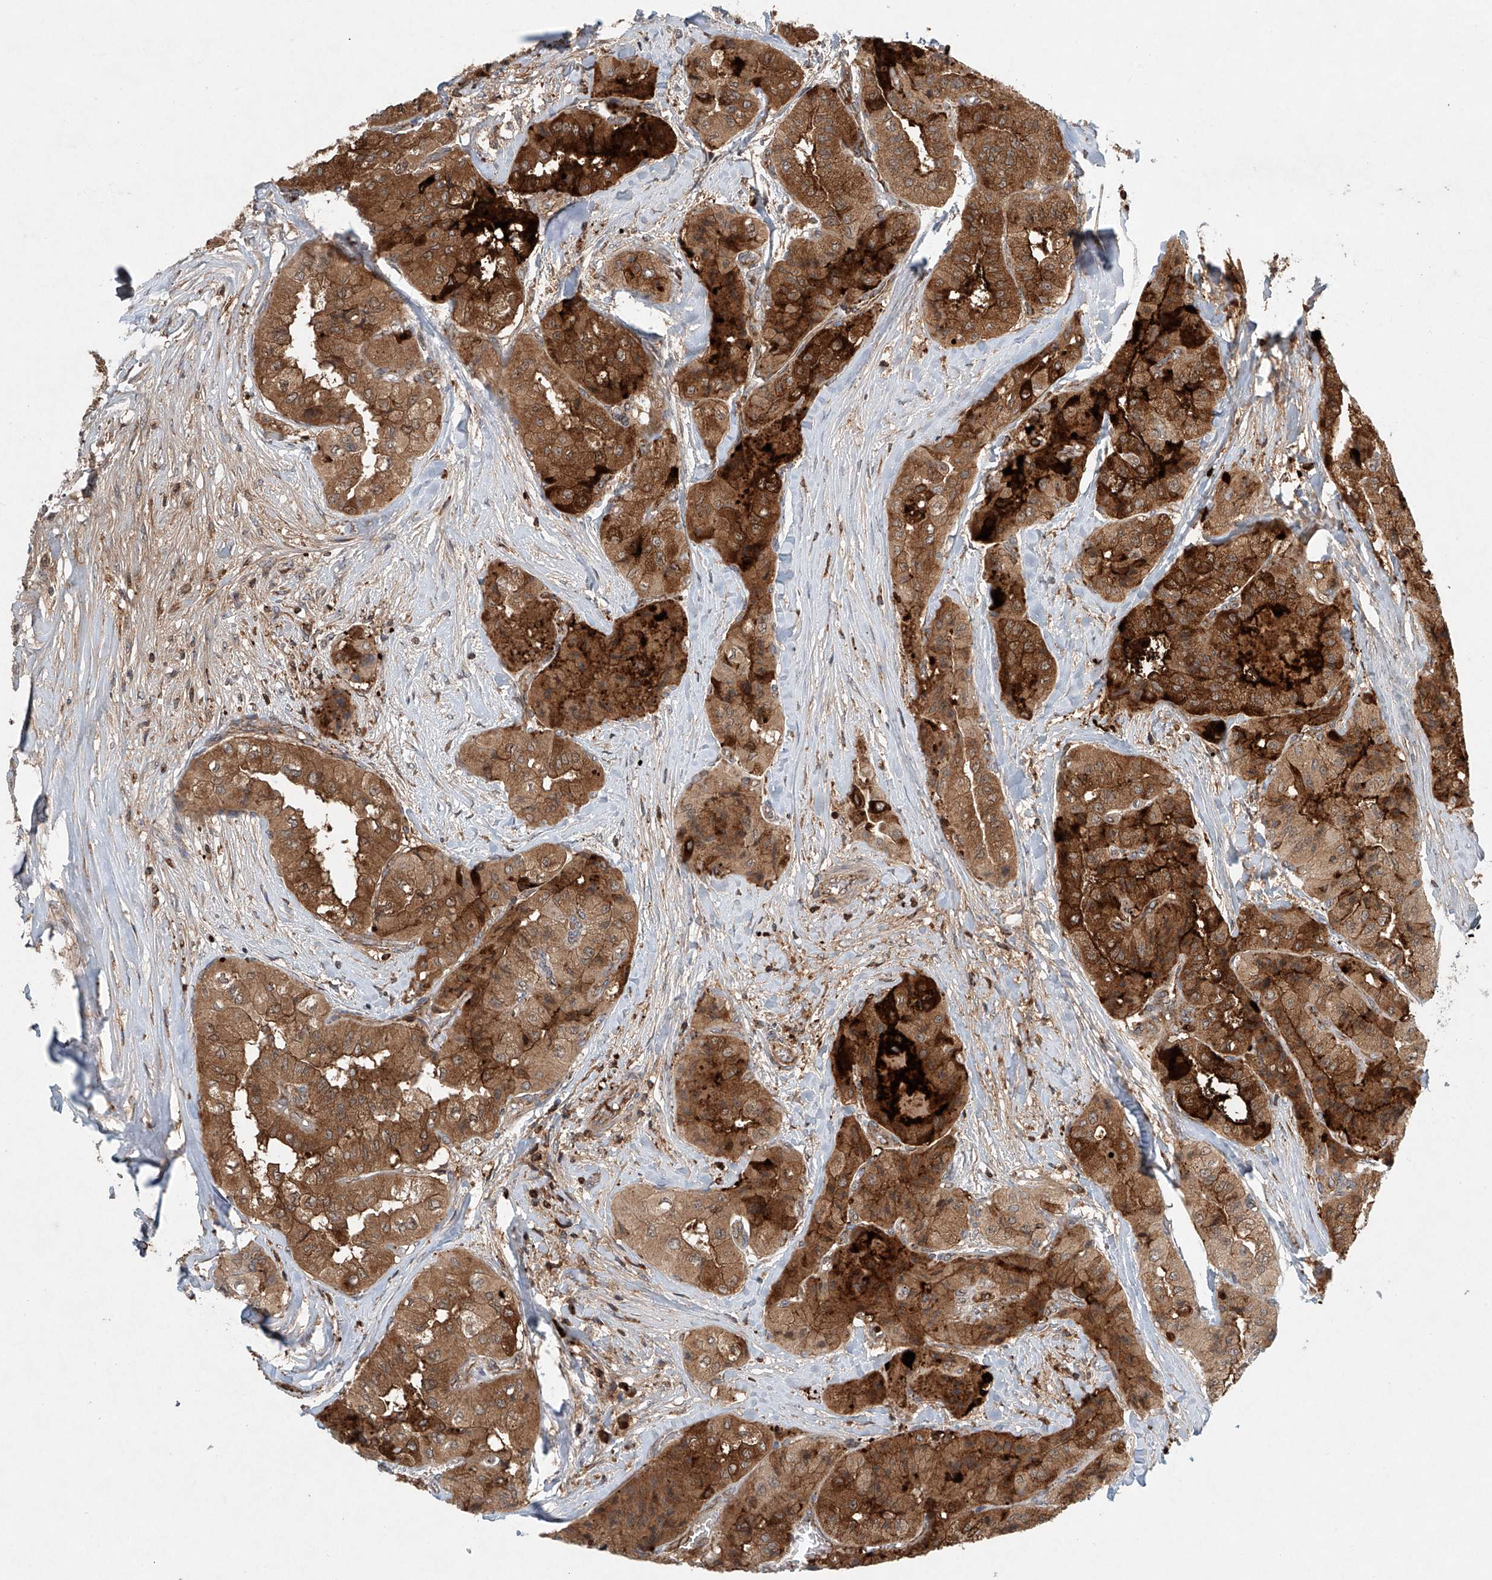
{"staining": {"intensity": "strong", "quantity": ">75%", "location": "cytoplasmic/membranous"}, "tissue": "thyroid cancer", "cell_type": "Tumor cells", "image_type": "cancer", "snomed": [{"axis": "morphology", "description": "Papillary adenocarcinoma, NOS"}, {"axis": "topography", "description": "Thyroid gland"}], "caption": "Protein staining exhibits strong cytoplasmic/membranous staining in about >75% of tumor cells in thyroid cancer (papillary adenocarcinoma).", "gene": "DCAF11", "patient": {"sex": "female", "age": 59}}